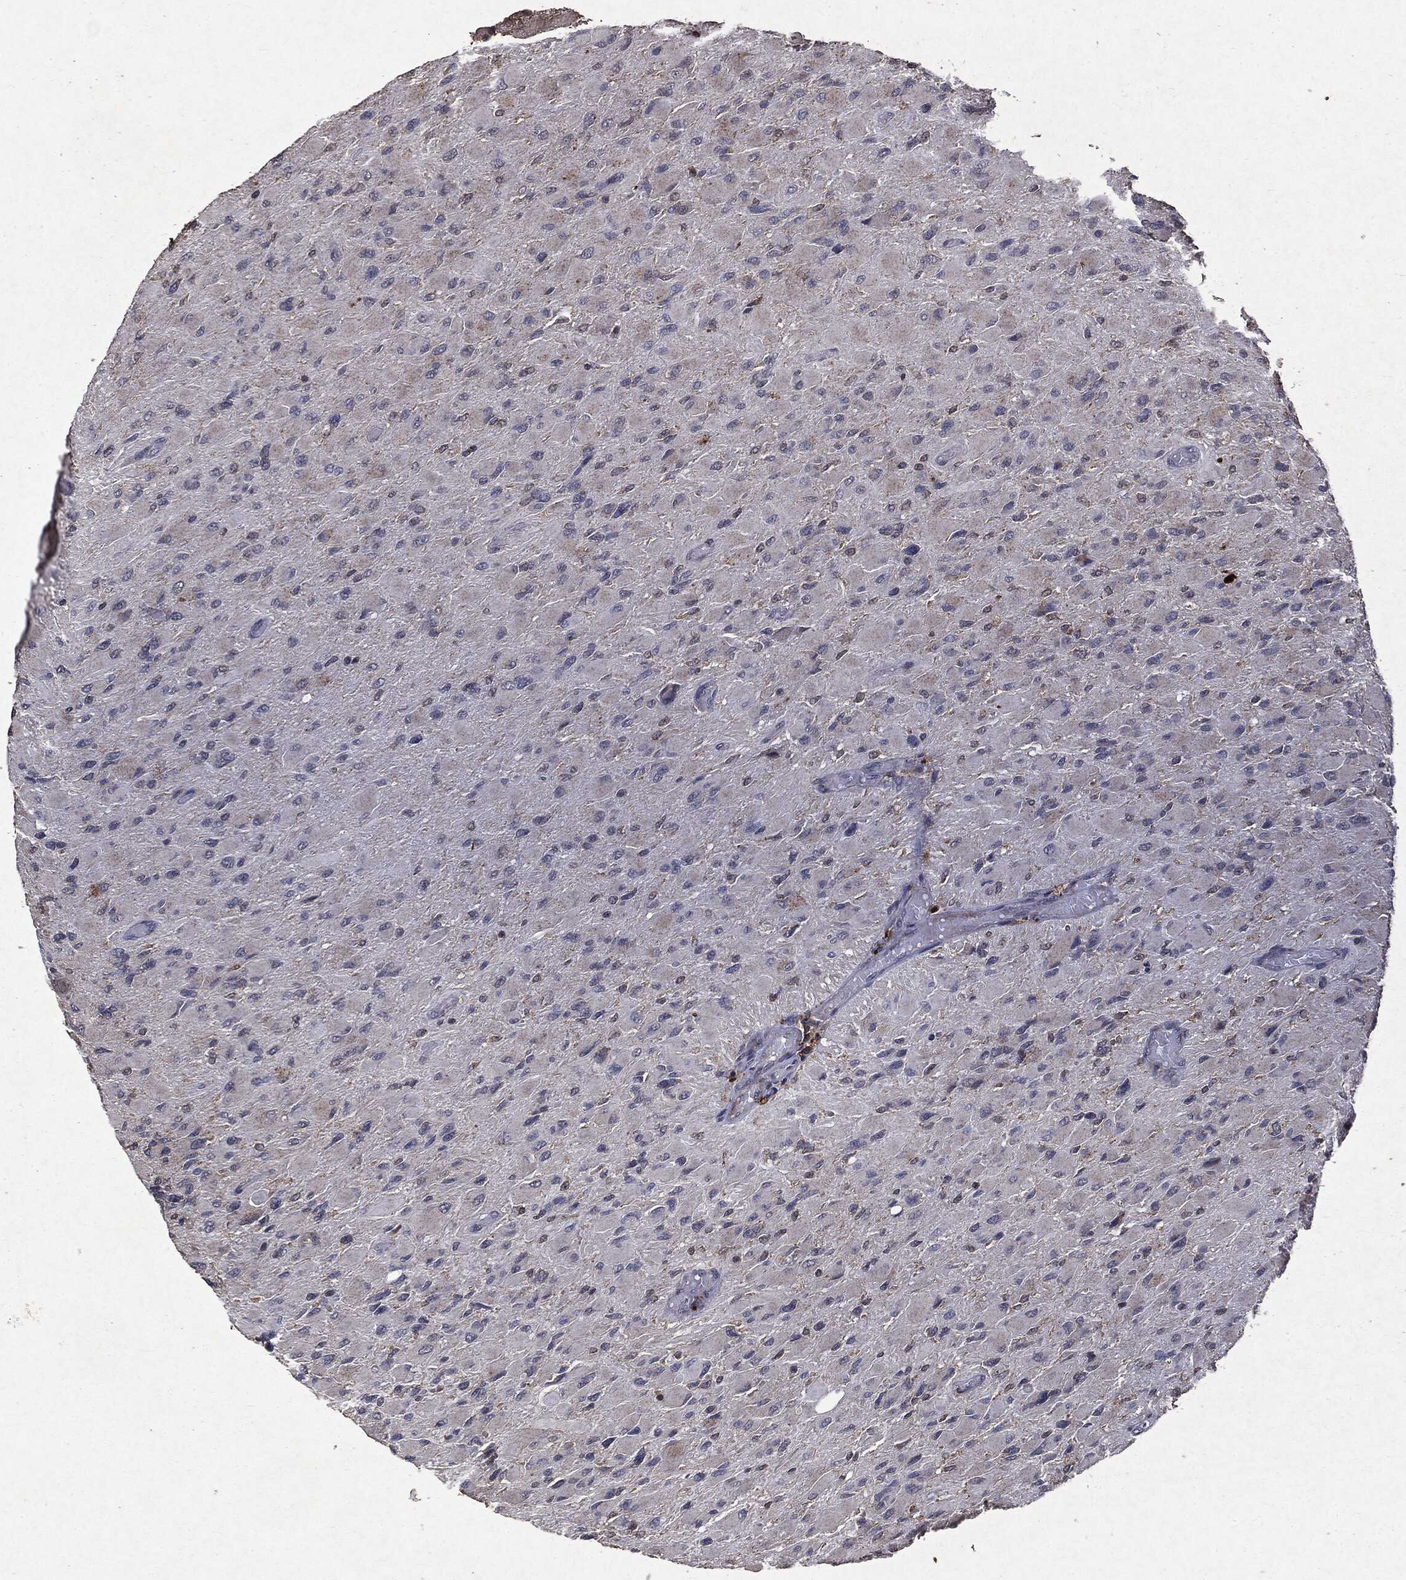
{"staining": {"intensity": "negative", "quantity": "none", "location": "none"}, "tissue": "glioma", "cell_type": "Tumor cells", "image_type": "cancer", "snomed": [{"axis": "morphology", "description": "Glioma, malignant, High grade"}, {"axis": "topography", "description": "Cerebral cortex"}], "caption": "Glioma was stained to show a protein in brown. There is no significant positivity in tumor cells.", "gene": "PTEN", "patient": {"sex": "female", "age": 36}}